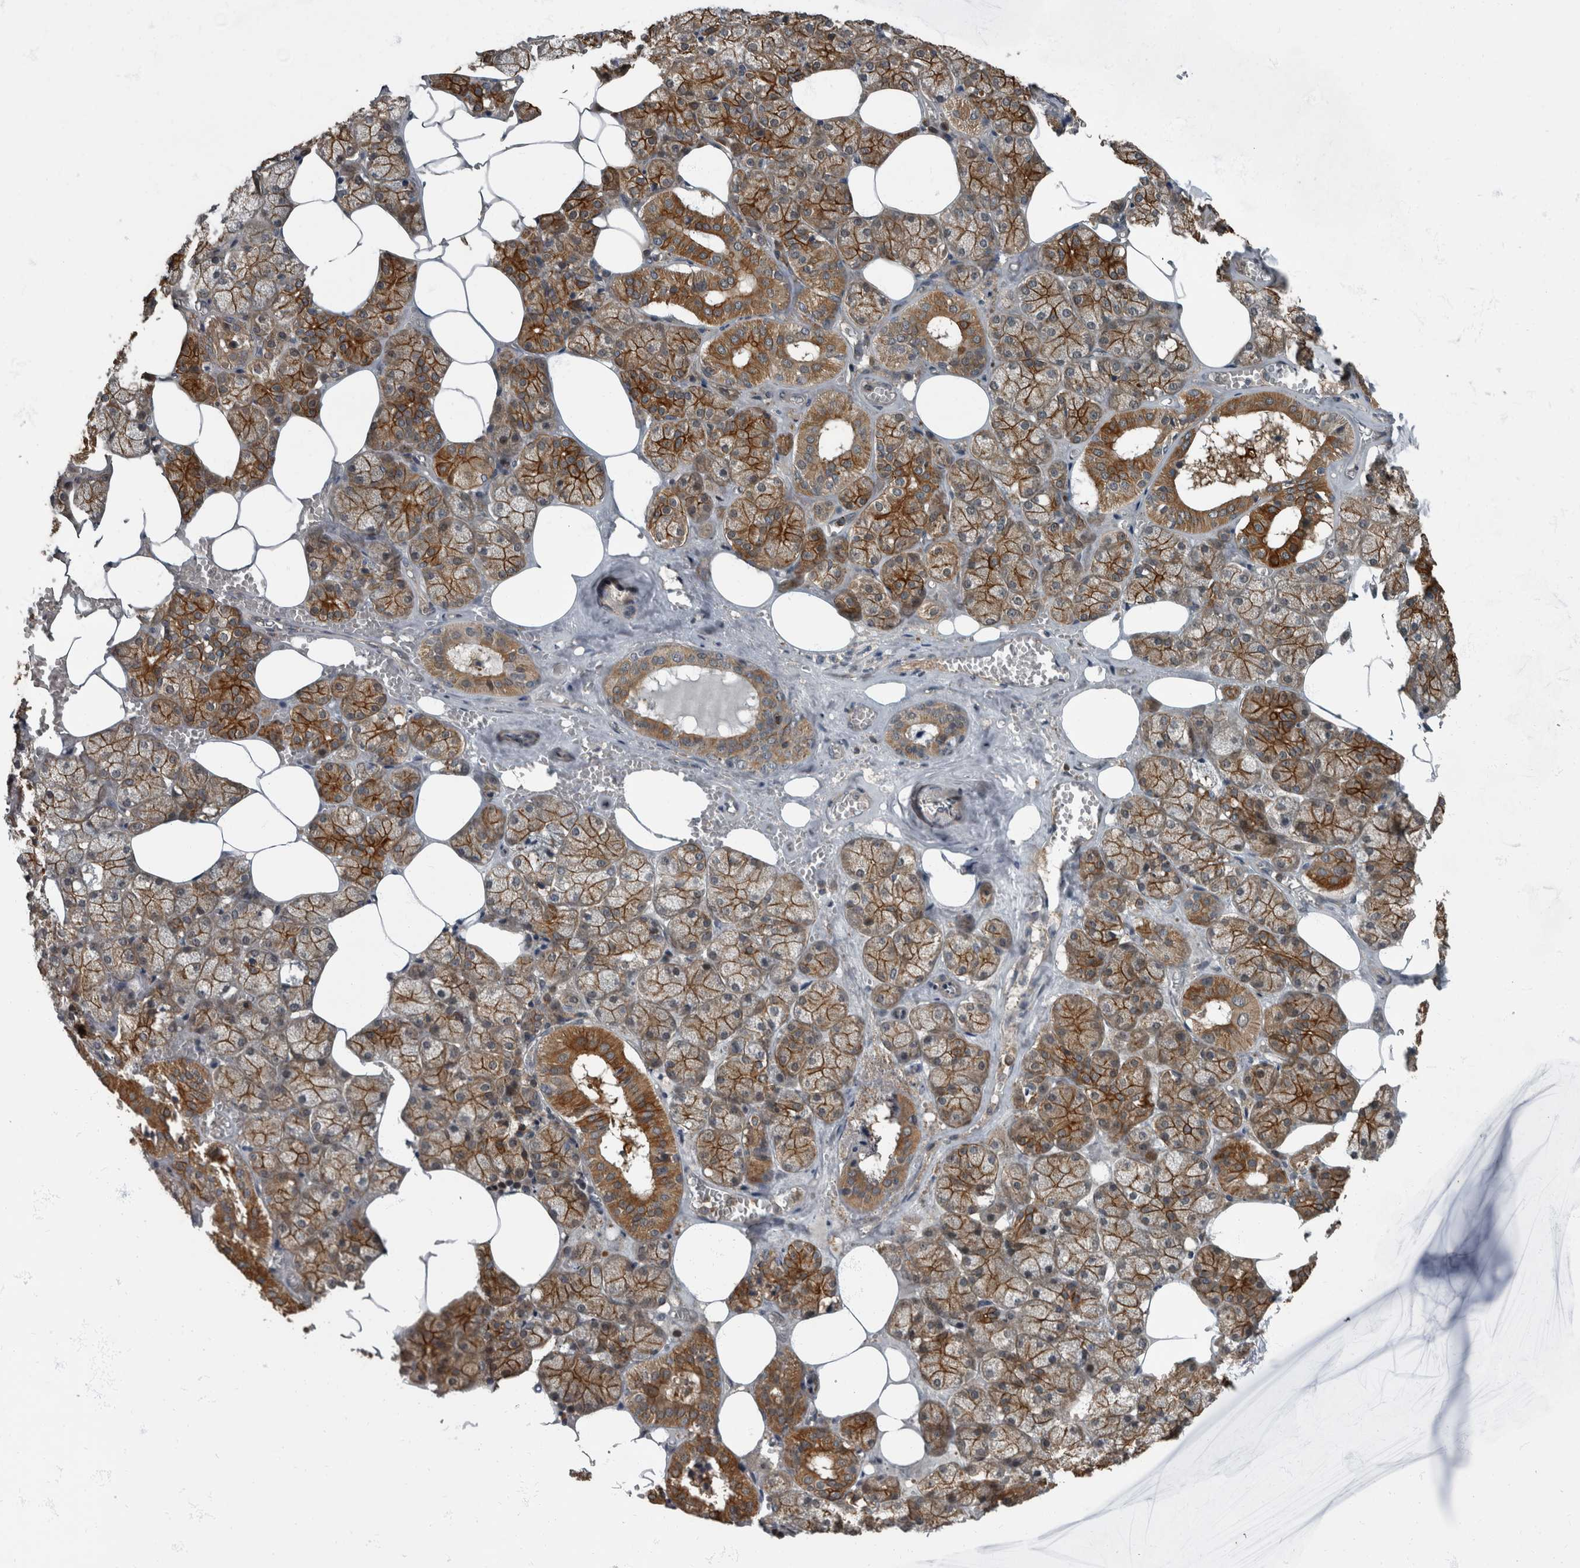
{"staining": {"intensity": "strong", "quantity": ">75%", "location": "cytoplasmic/membranous"}, "tissue": "salivary gland", "cell_type": "Glandular cells", "image_type": "normal", "snomed": [{"axis": "morphology", "description": "Normal tissue, NOS"}, {"axis": "topography", "description": "Salivary gland"}], "caption": "Immunohistochemical staining of benign human salivary gland demonstrates high levels of strong cytoplasmic/membranous positivity in approximately >75% of glandular cells. Using DAB (brown) and hematoxylin (blue) stains, captured at high magnification using brightfield microscopy.", "gene": "RABGGTB", "patient": {"sex": "male", "age": 62}}